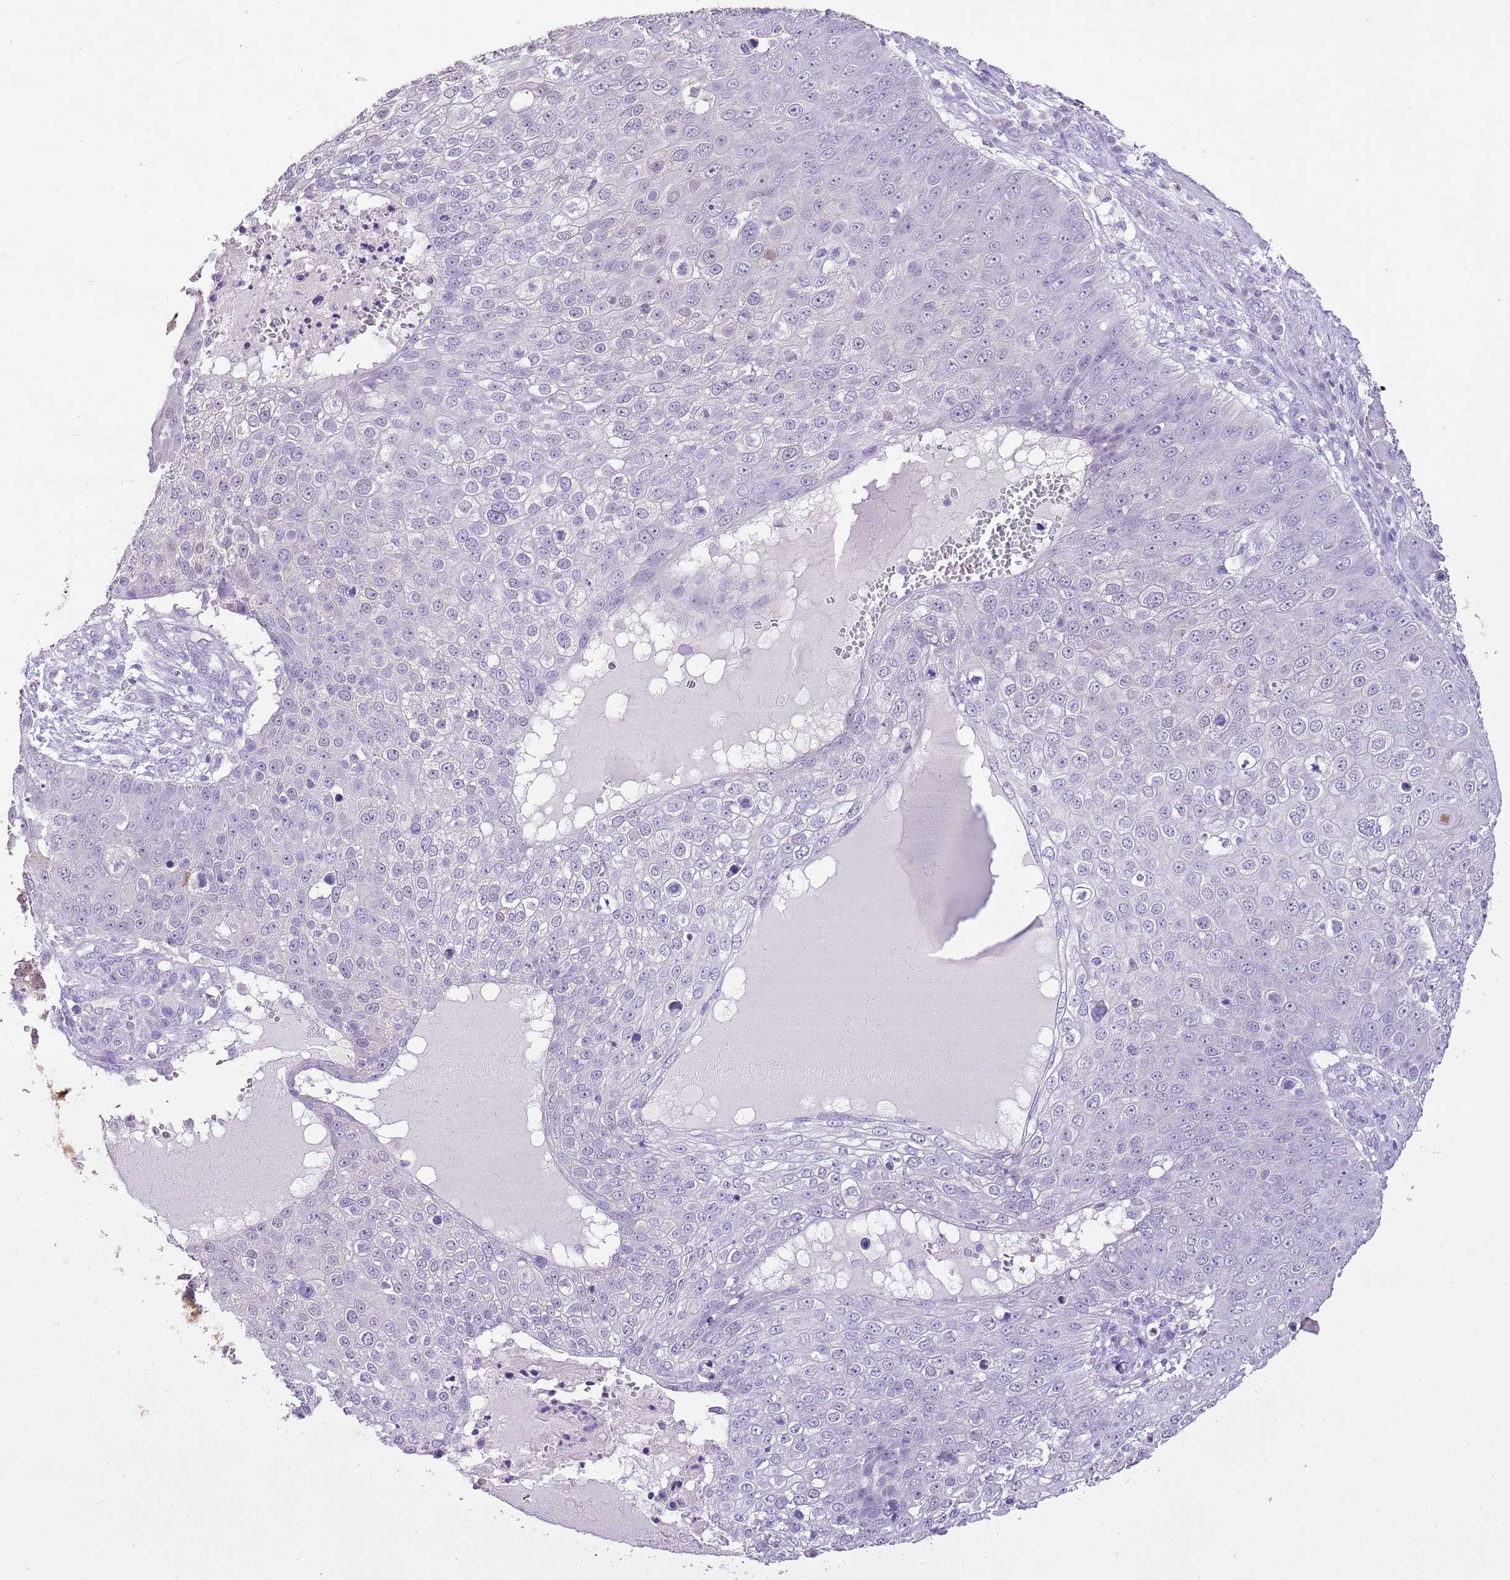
{"staining": {"intensity": "negative", "quantity": "none", "location": "none"}, "tissue": "skin cancer", "cell_type": "Tumor cells", "image_type": "cancer", "snomed": [{"axis": "morphology", "description": "Squamous cell carcinoma, NOS"}, {"axis": "topography", "description": "Skin"}], "caption": "Skin squamous cell carcinoma stained for a protein using immunohistochemistry reveals no staining tumor cells.", "gene": "XPO7", "patient": {"sex": "male", "age": 71}}